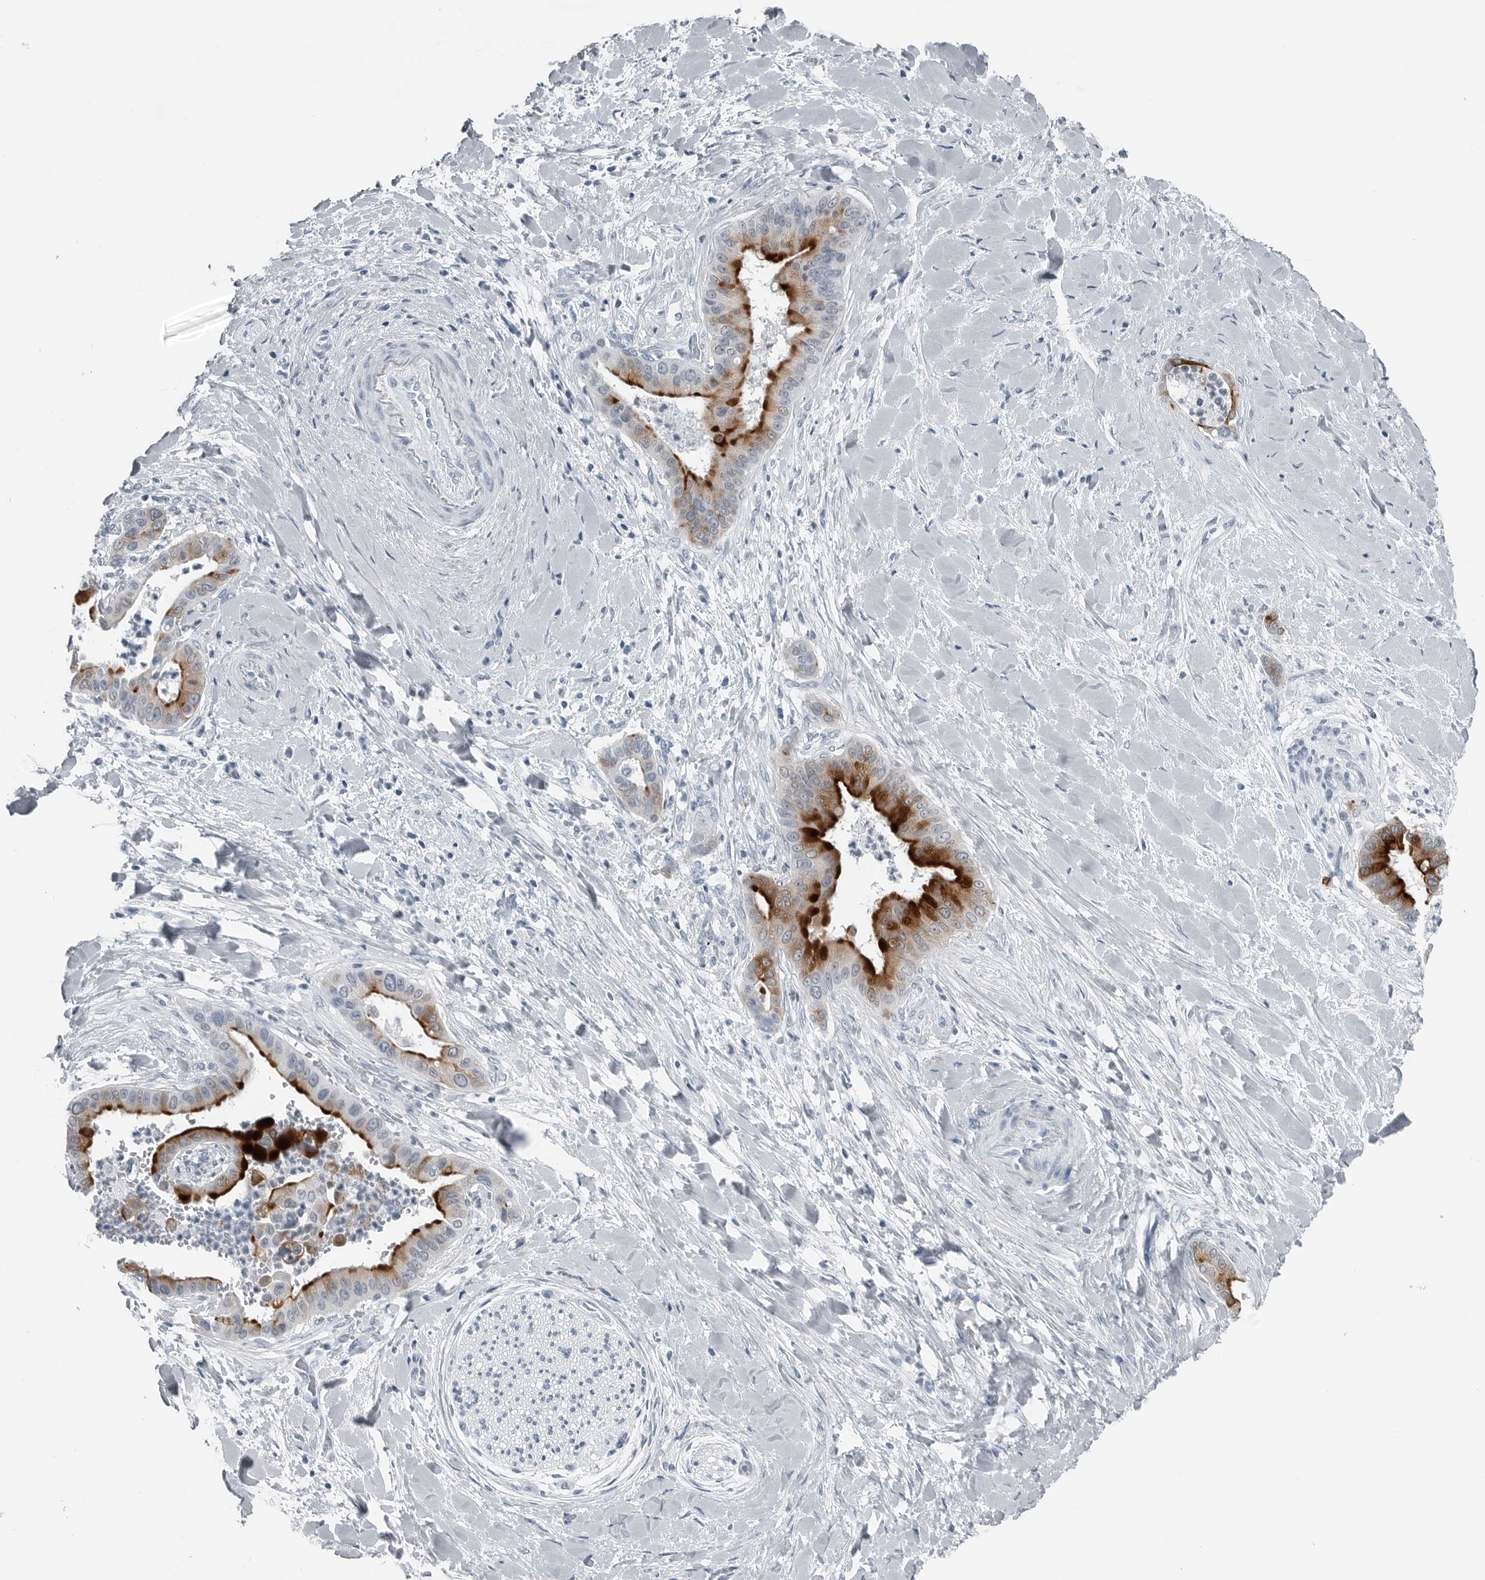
{"staining": {"intensity": "strong", "quantity": ">75%", "location": "cytoplasmic/membranous"}, "tissue": "liver cancer", "cell_type": "Tumor cells", "image_type": "cancer", "snomed": [{"axis": "morphology", "description": "Cholangiocarcinoma"}, {"axis": "topography", "description": "Liver"}], "caption": "A photomicrograph of cholangiocarcinoma (liver) stained for a protein reveals strong cytoplasmic/membranous brown staining in tumor cells.", "gene": "SPINK1", "patient": {"sex": "female", "age": 54}}